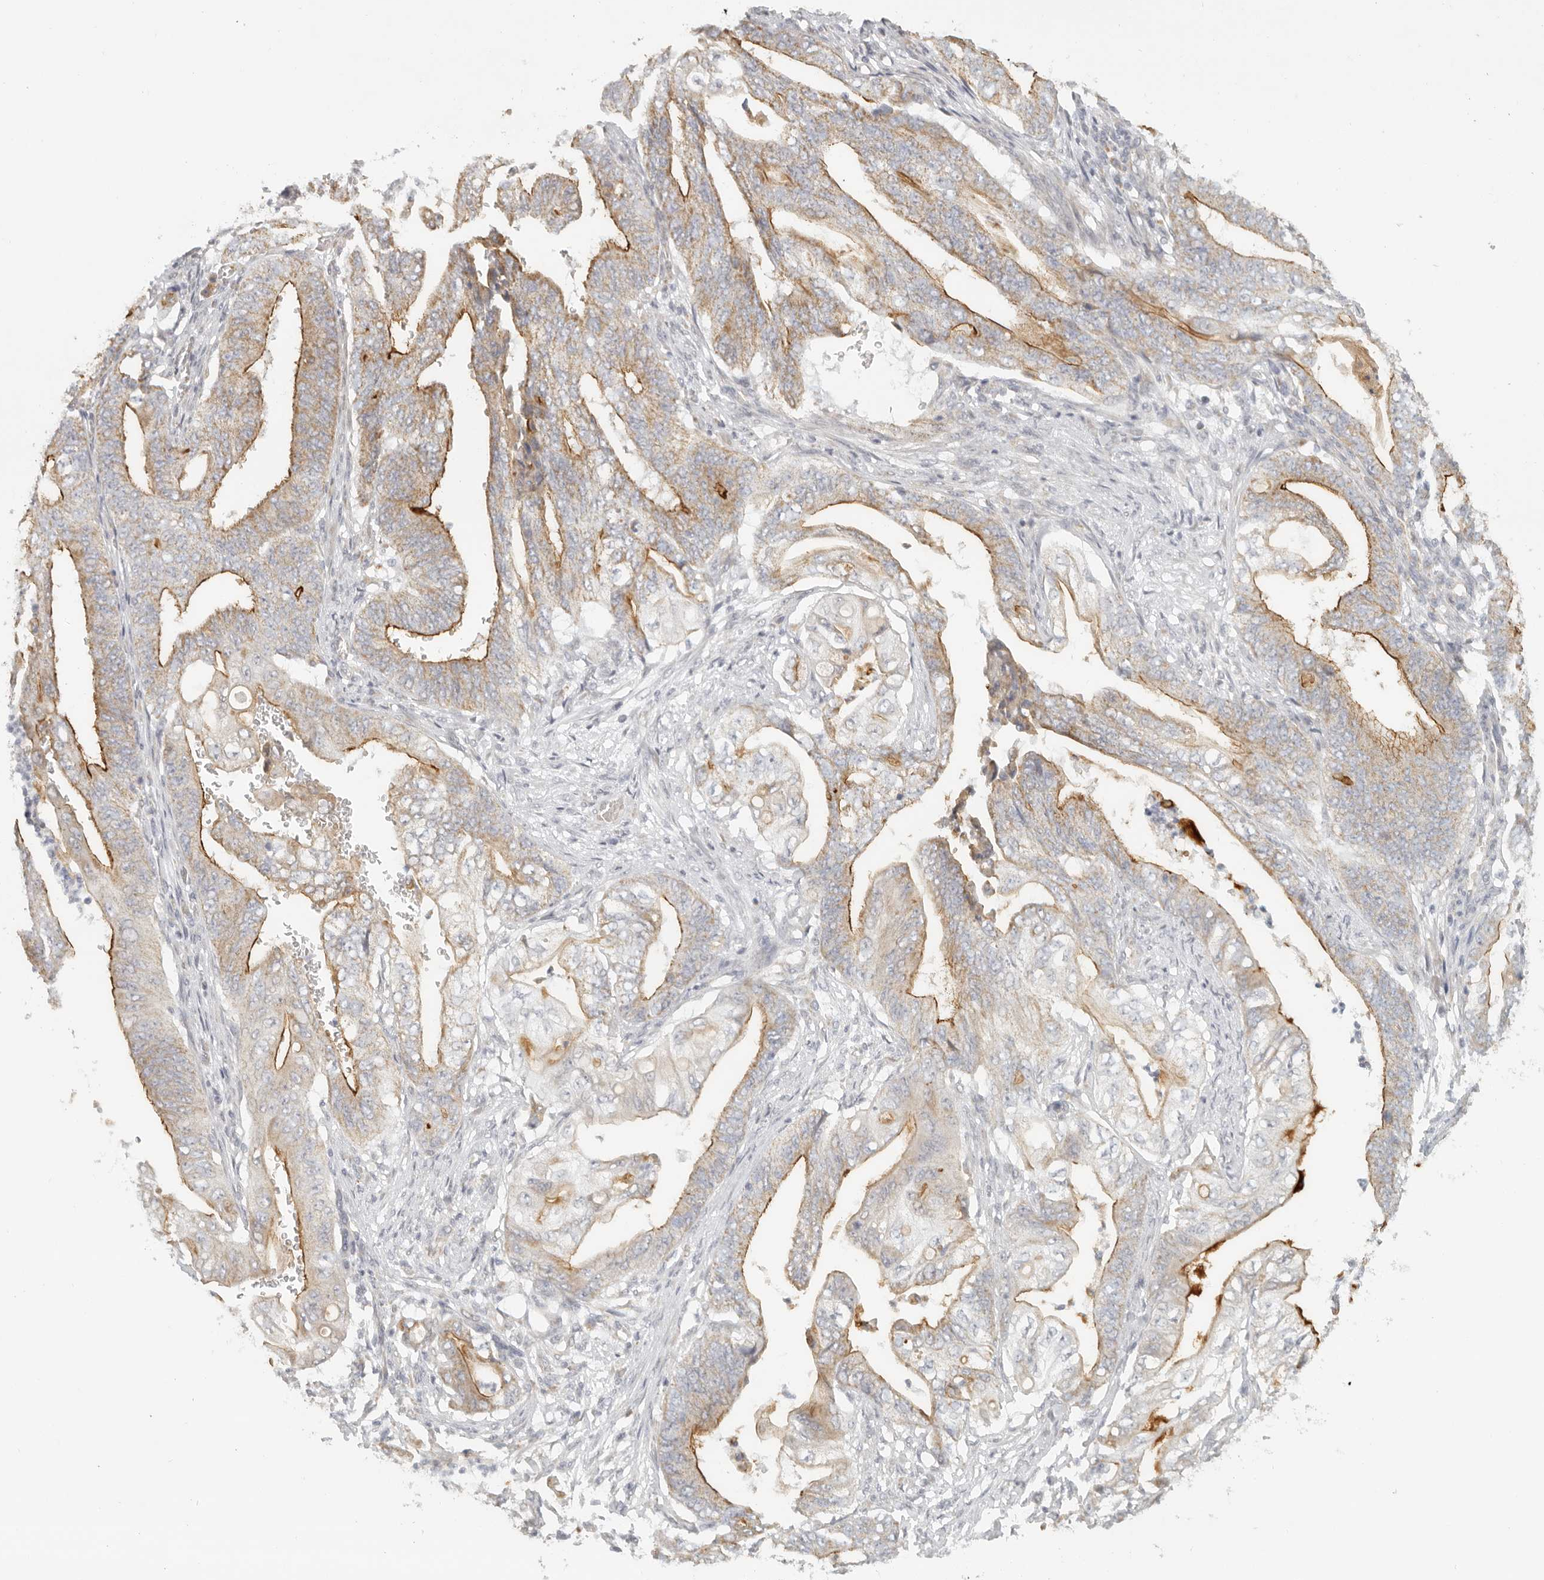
{"staining": {"intensity": "moderate", "quantity": "25%-75%", "location": "cytoplasmic/membranous"}, "tissue": "stomach cancer", "cell_type": "Tumor cells", "image_type": "cancer", "snomed": [{"axis": "morphology", "description": "Adenocarcinoma, NOS"}, {"axis": "topography", "description": "Stomach"}], "caption": "Moderate cytoplasmic/membranous expression for a protein is present in approximately 25%-75% of tumor cells of stomach adenocarcinoma using immunohistochemistry.", "gene": "KDF1", "patient": {"sex": "female", "age": 73}}